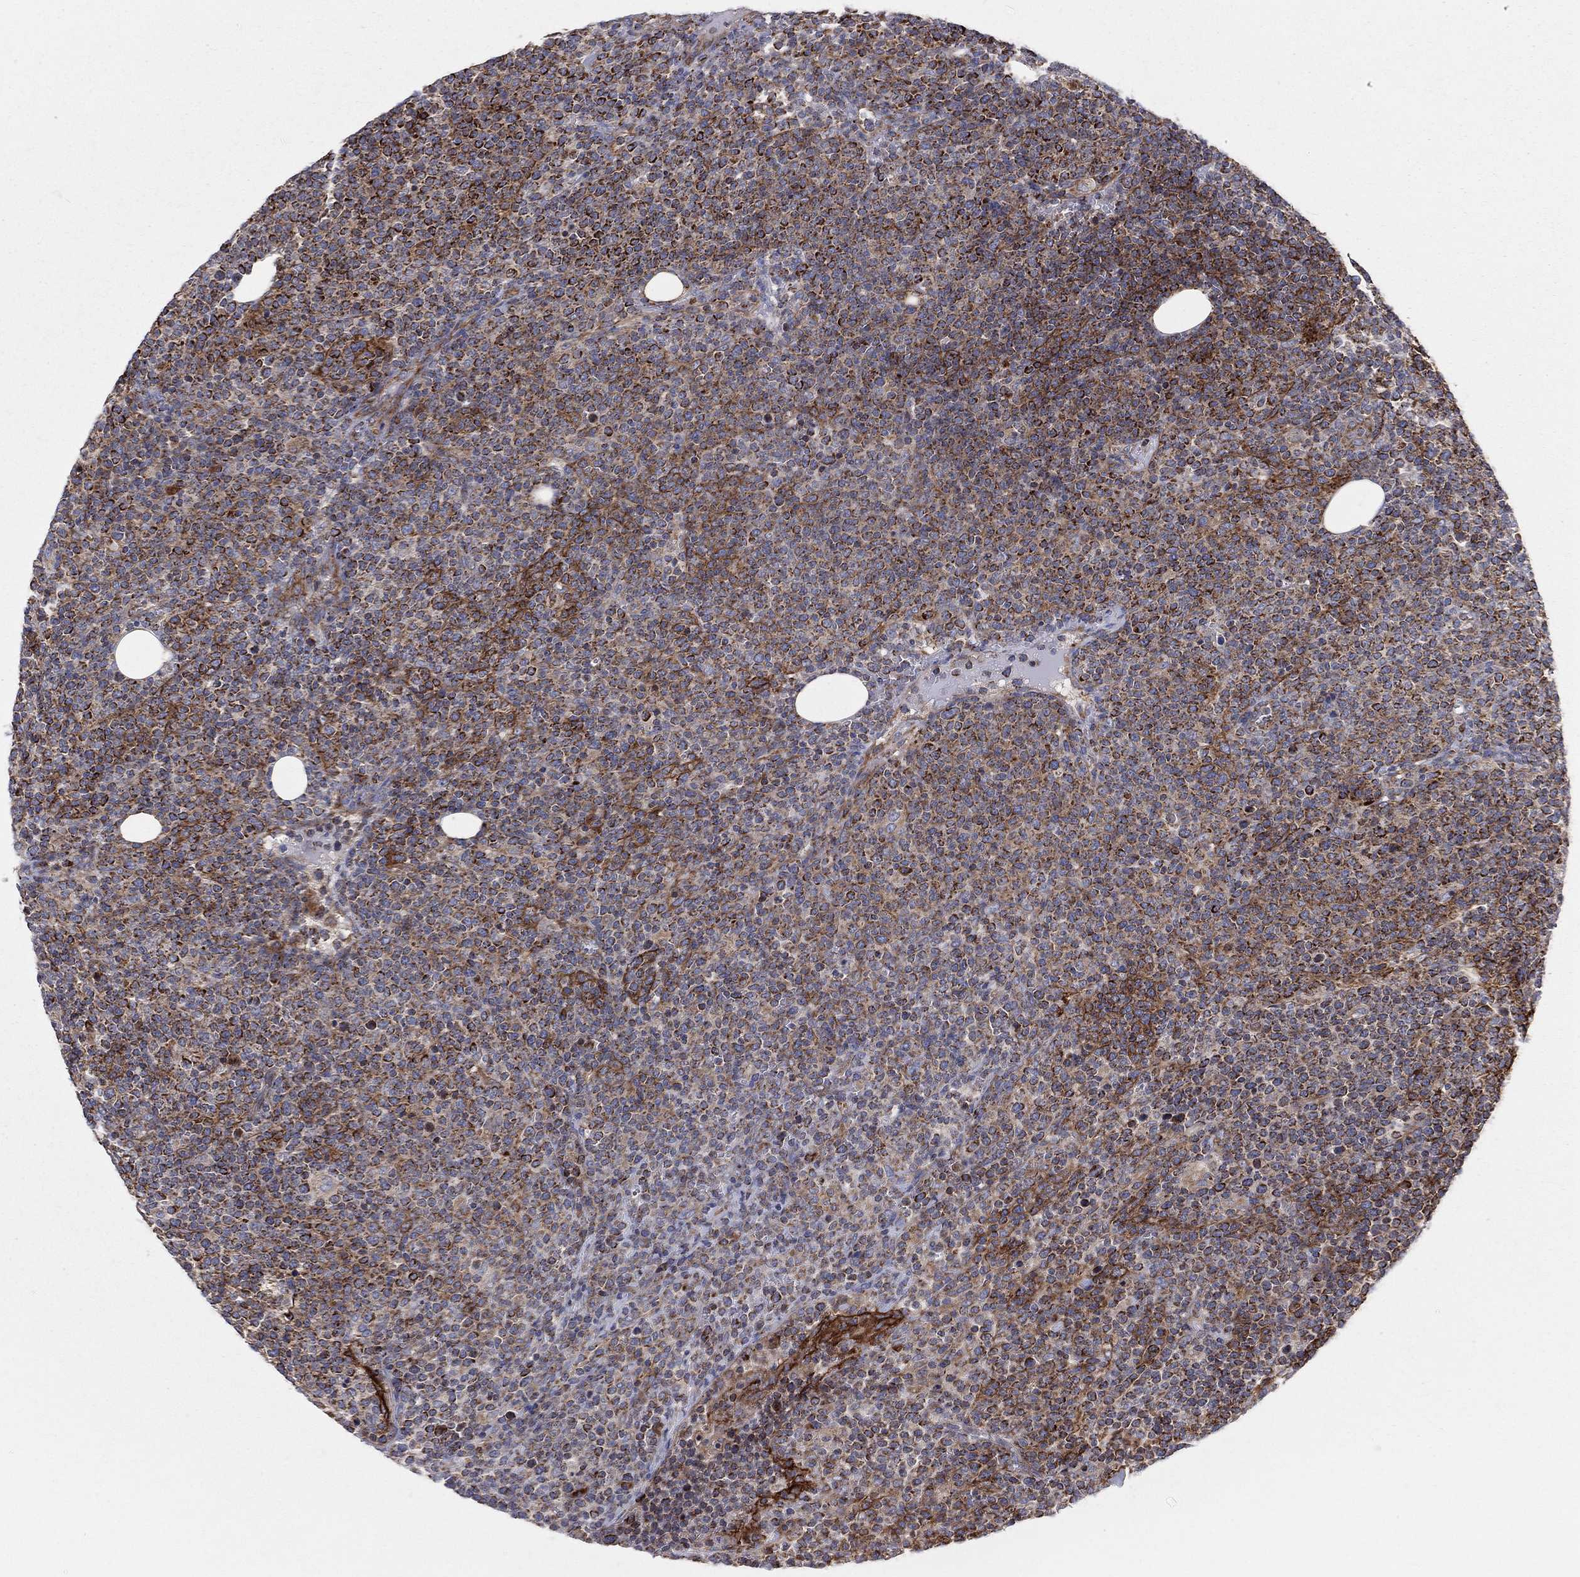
{"staining": {"intensity": "moderate", "quantity": "25%-75%", "location": "cytoplasmic/membranous"}, "tissue": "lymphoma", "cell_type": "Tumor cells", "image_type": "cancer", "snomed": [{"axis": "morphology", "description": "Malignant lymphoma, non-Hodgkin's type, High grade"}, {"axis": "topography", "description": "Lymph node"}], "caption": "A photomicrograph showing moderate cytoplasmic/membranous positivity in about 25%-75% of tumor cells in high-grade malignant lymphoma, non-Hodgkin's type, as visualized by brown immunohistochemical staining.", "gene": "MIX23", "patient": {"sex": "male", "age": 61}}